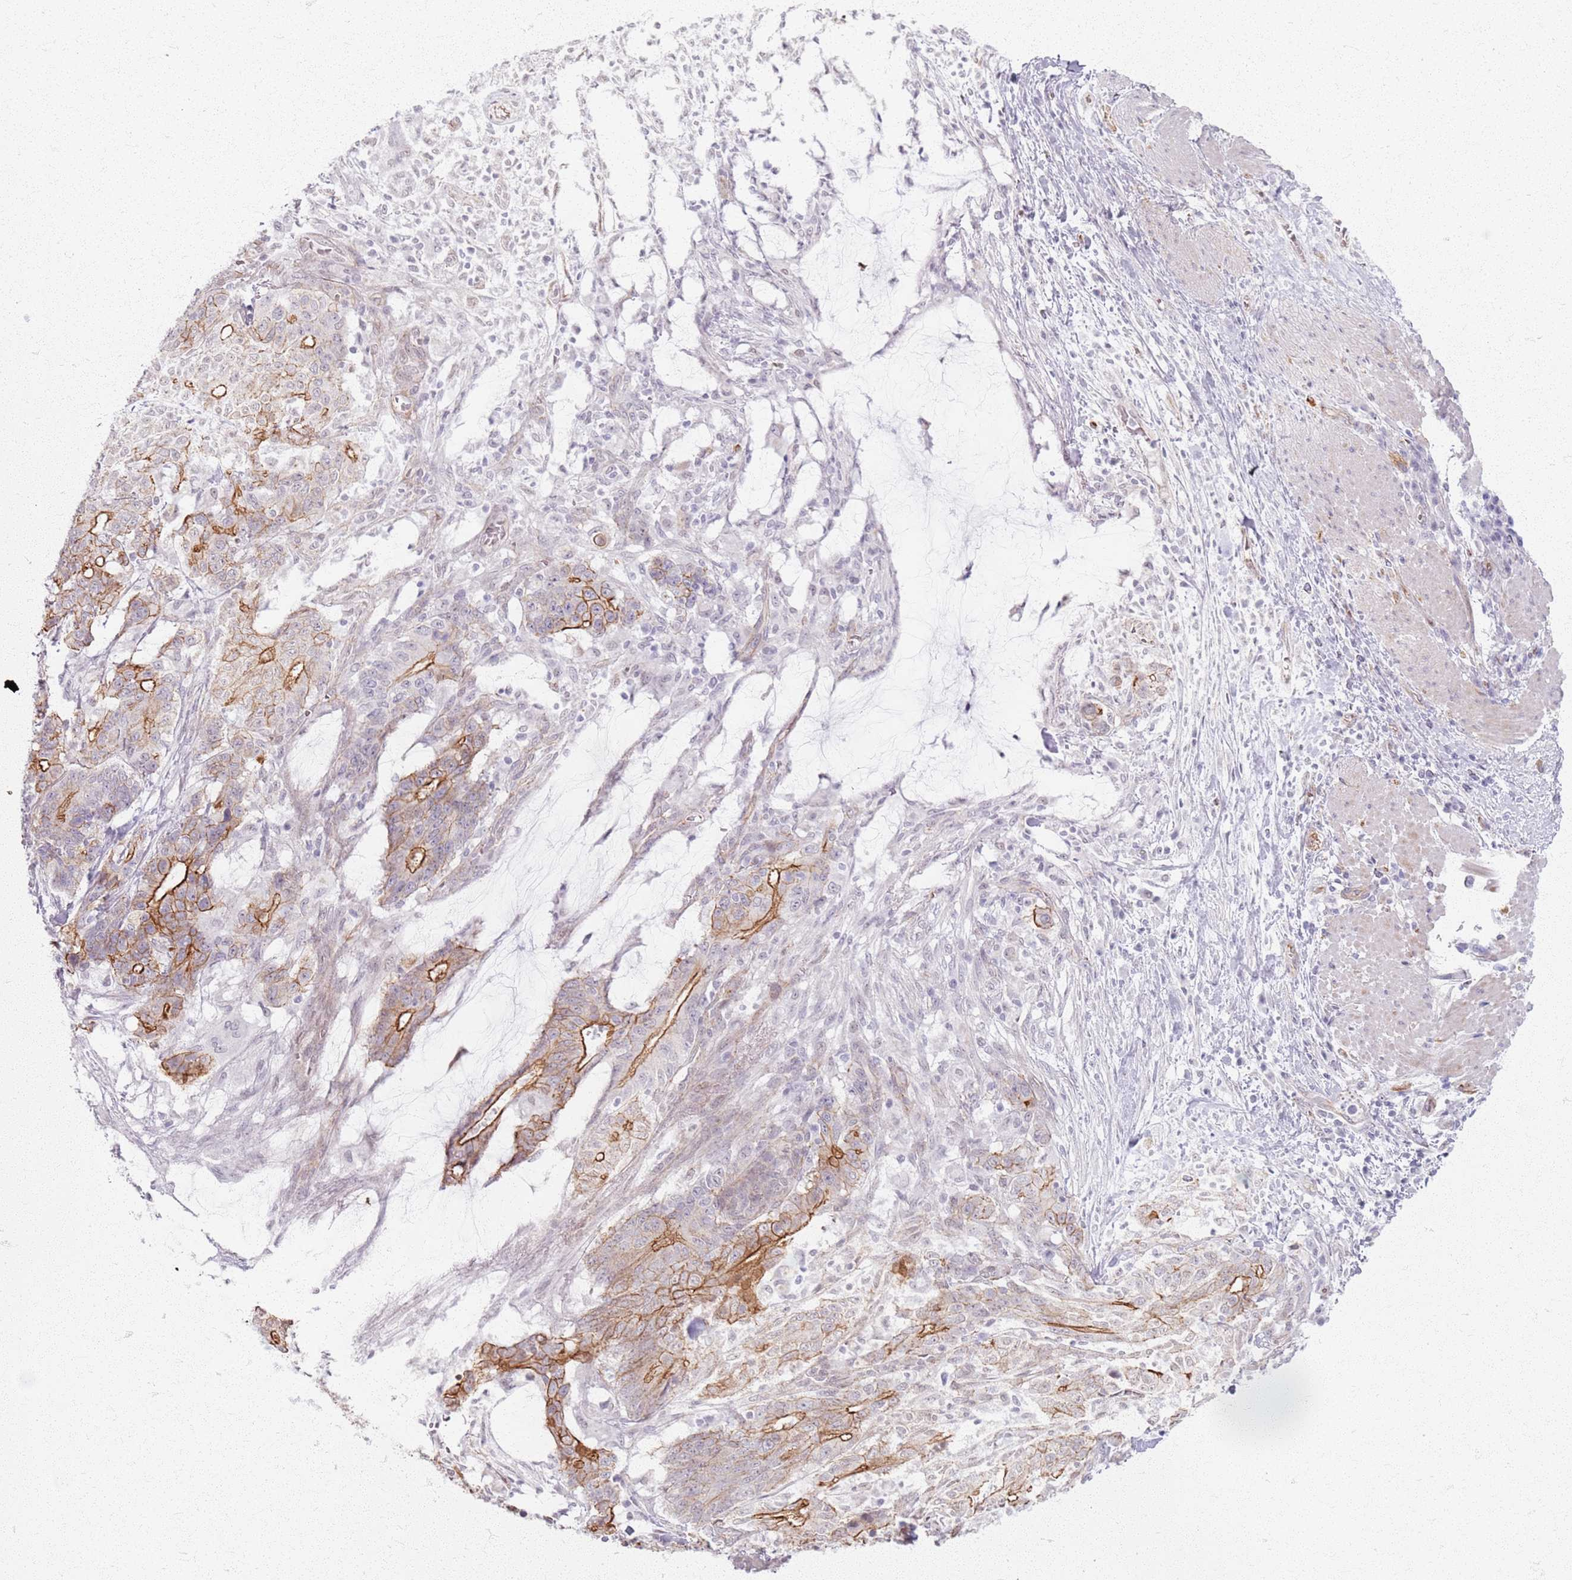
{"staining": {"intensity": "strong", "quantity": "25%-75%", "location": "cytoplasmic/membranous"}, "tissue": "stomach cancer", "cell_type": "Tumor cells", "image_type": "cancer", "snomed": [{"axis": "morphology", "description": "Normal tissue, NOS"}, {"axis": "morphology", "description": "Adenocarcinoma, NOS"}, {"axis": "topography", "description": "Stomach"}], "caption": "Human stomach cancer (adenocarcinoma) stained for a protein (brown) displays strong cytoplasmic/membranous positive expression in about 25%-75% of tumor cells.", "gene": "KCNA5", "patient": {"sex": "female", "age": 64}}